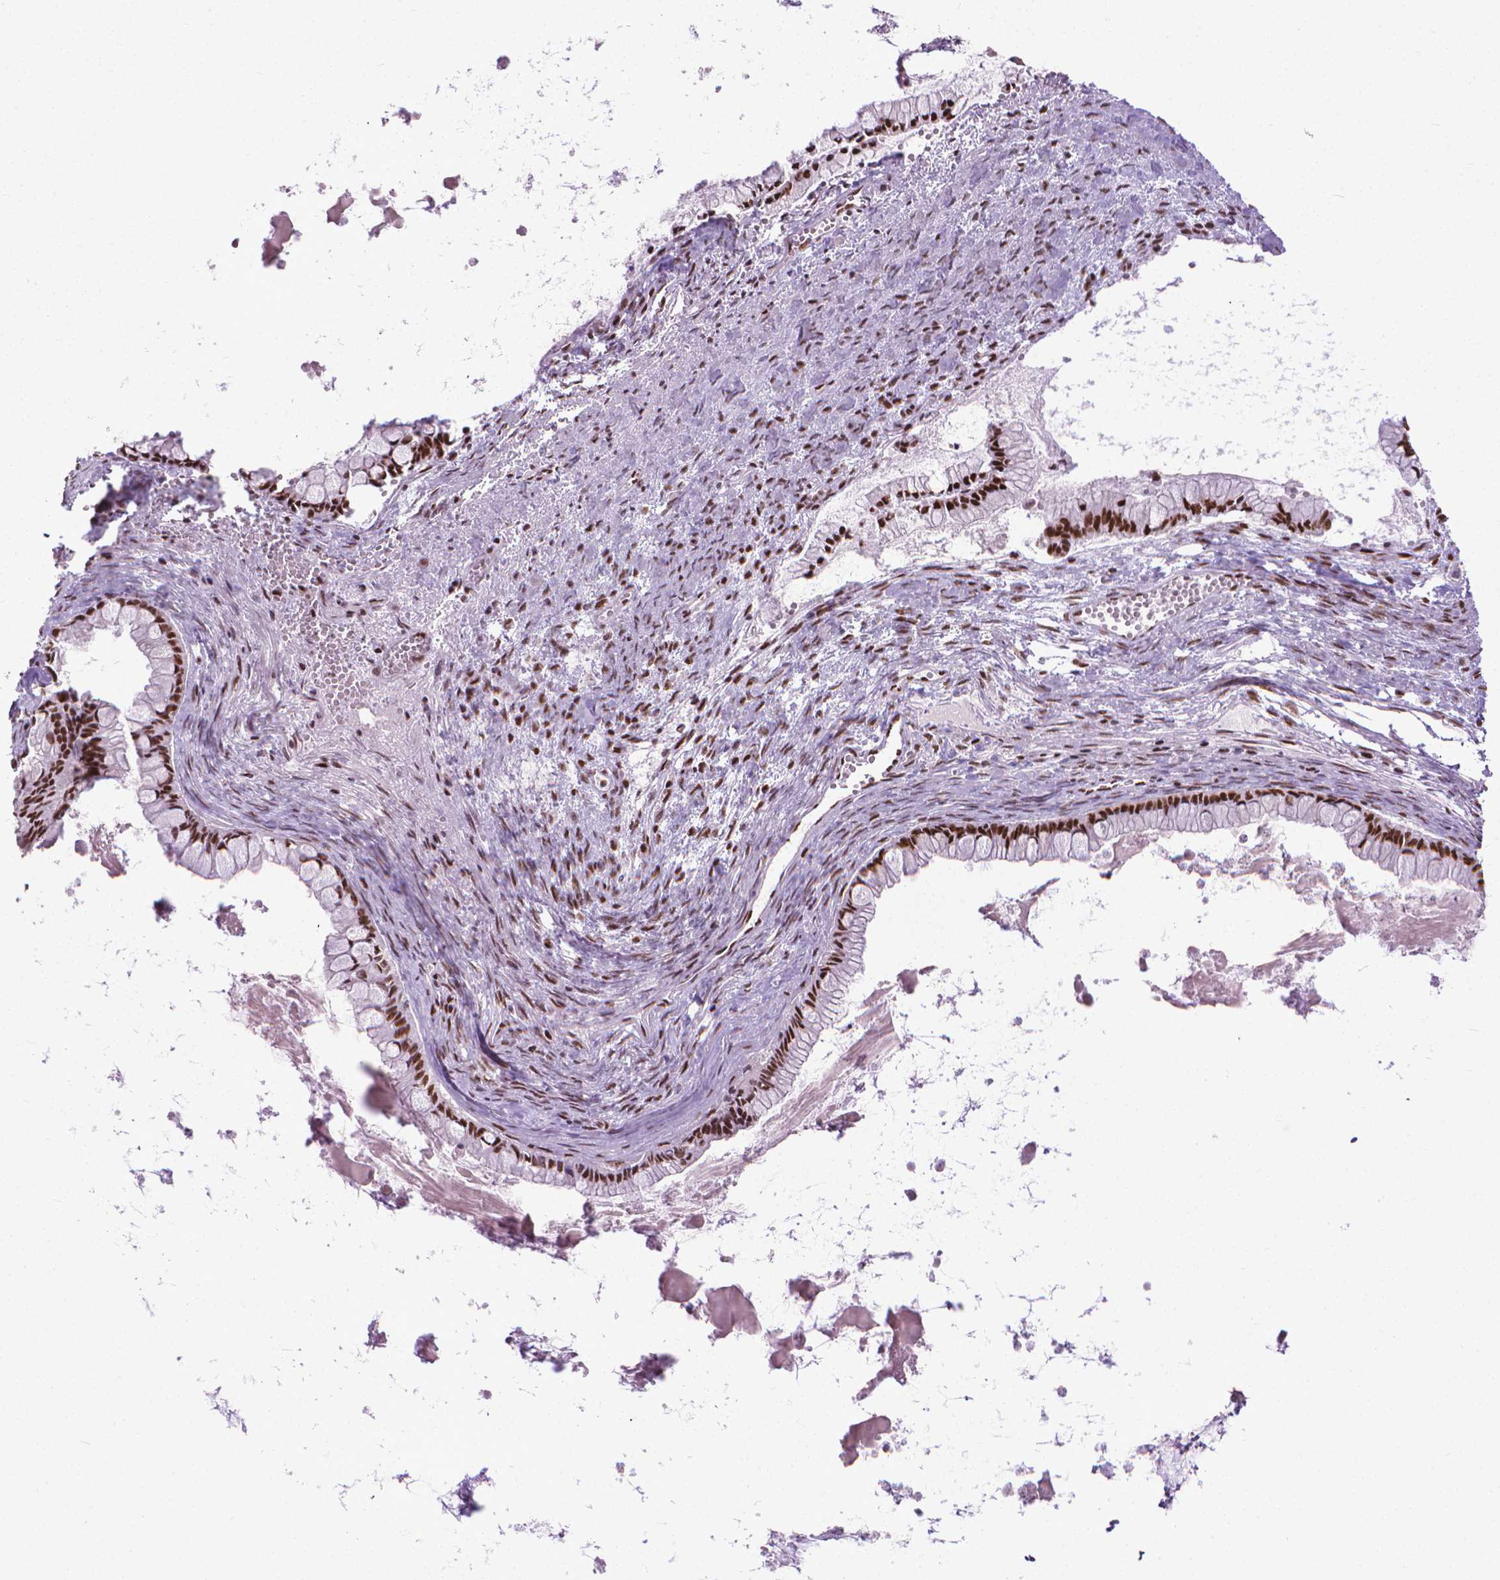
{"staining": {"intensity": "strong", "quantity": ">75%", "location": "nuclear"}, "tissue": "ovarian cancer", "cell_type": "Tumor cells", "image_type": "cancer", "snomed": [{"axis": "morphology", "description": "Cystadenocarcinoma, mucinous, NOS"}, {"axis": "topography", "description": "Ovary"}], "caption": "The micrograph shows staining of ovarian mucinous cystadenocarcinoma, revealing strong nuclear protein expression (brown color) within tumor cells.", "gene": "AKAP8", "patient": {"sex": "female", "age": 67}}